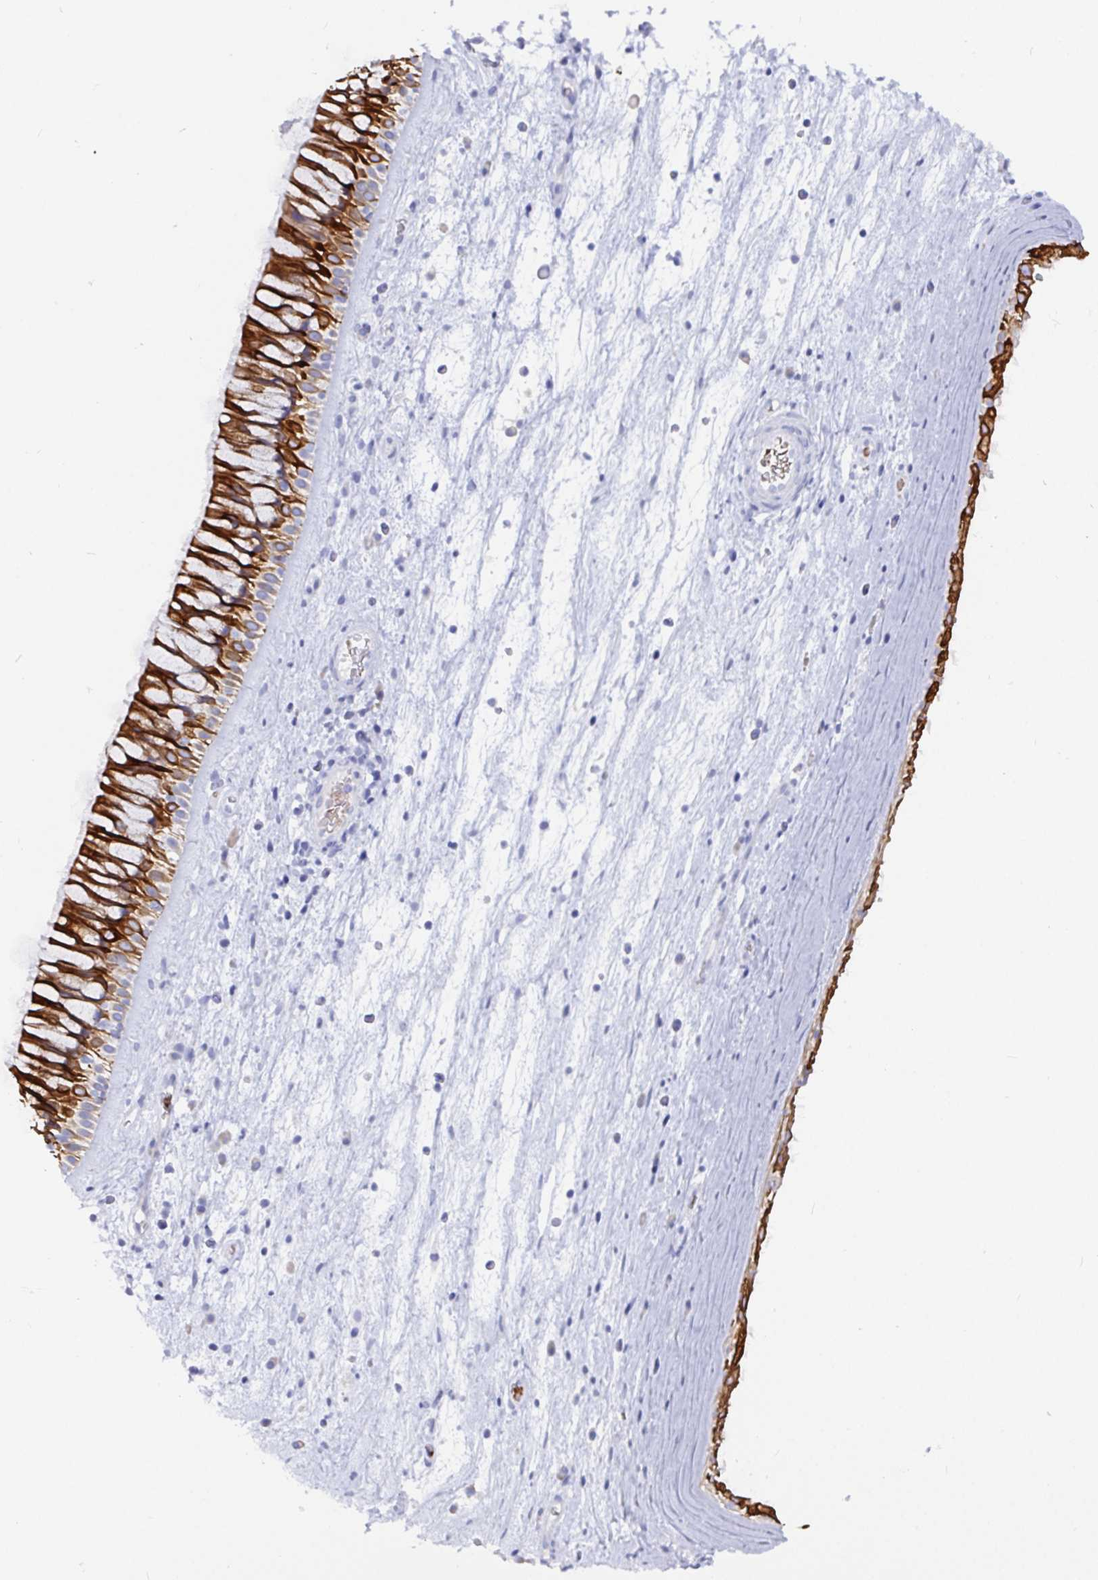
{"staining": {"intensity": "strong", "quantity": ">75%", "location": "cytoplasmic/membranous"}, "tissue": "nasopharynx", "cell_type": "Respiratory epithelial cells", "image_type": "normal", "snomed": [{"axis": "morphology", "description": "Normal tissue, NOS"}, {"axis": "topography", "description": "Nasopharynx"}], "caption": "Nasopharynx was stained to show a protein in brown. There is high levels of strong cytoplasmic/membranous expression in about >75% of respiratory epithelial cells. (DAB (3,3'-diaminobenzidine) IHC, brown staining for protein, blue staining for nuclei).", "gene": "CLDN8", "patient": {"sex": "male", "age": 74}}